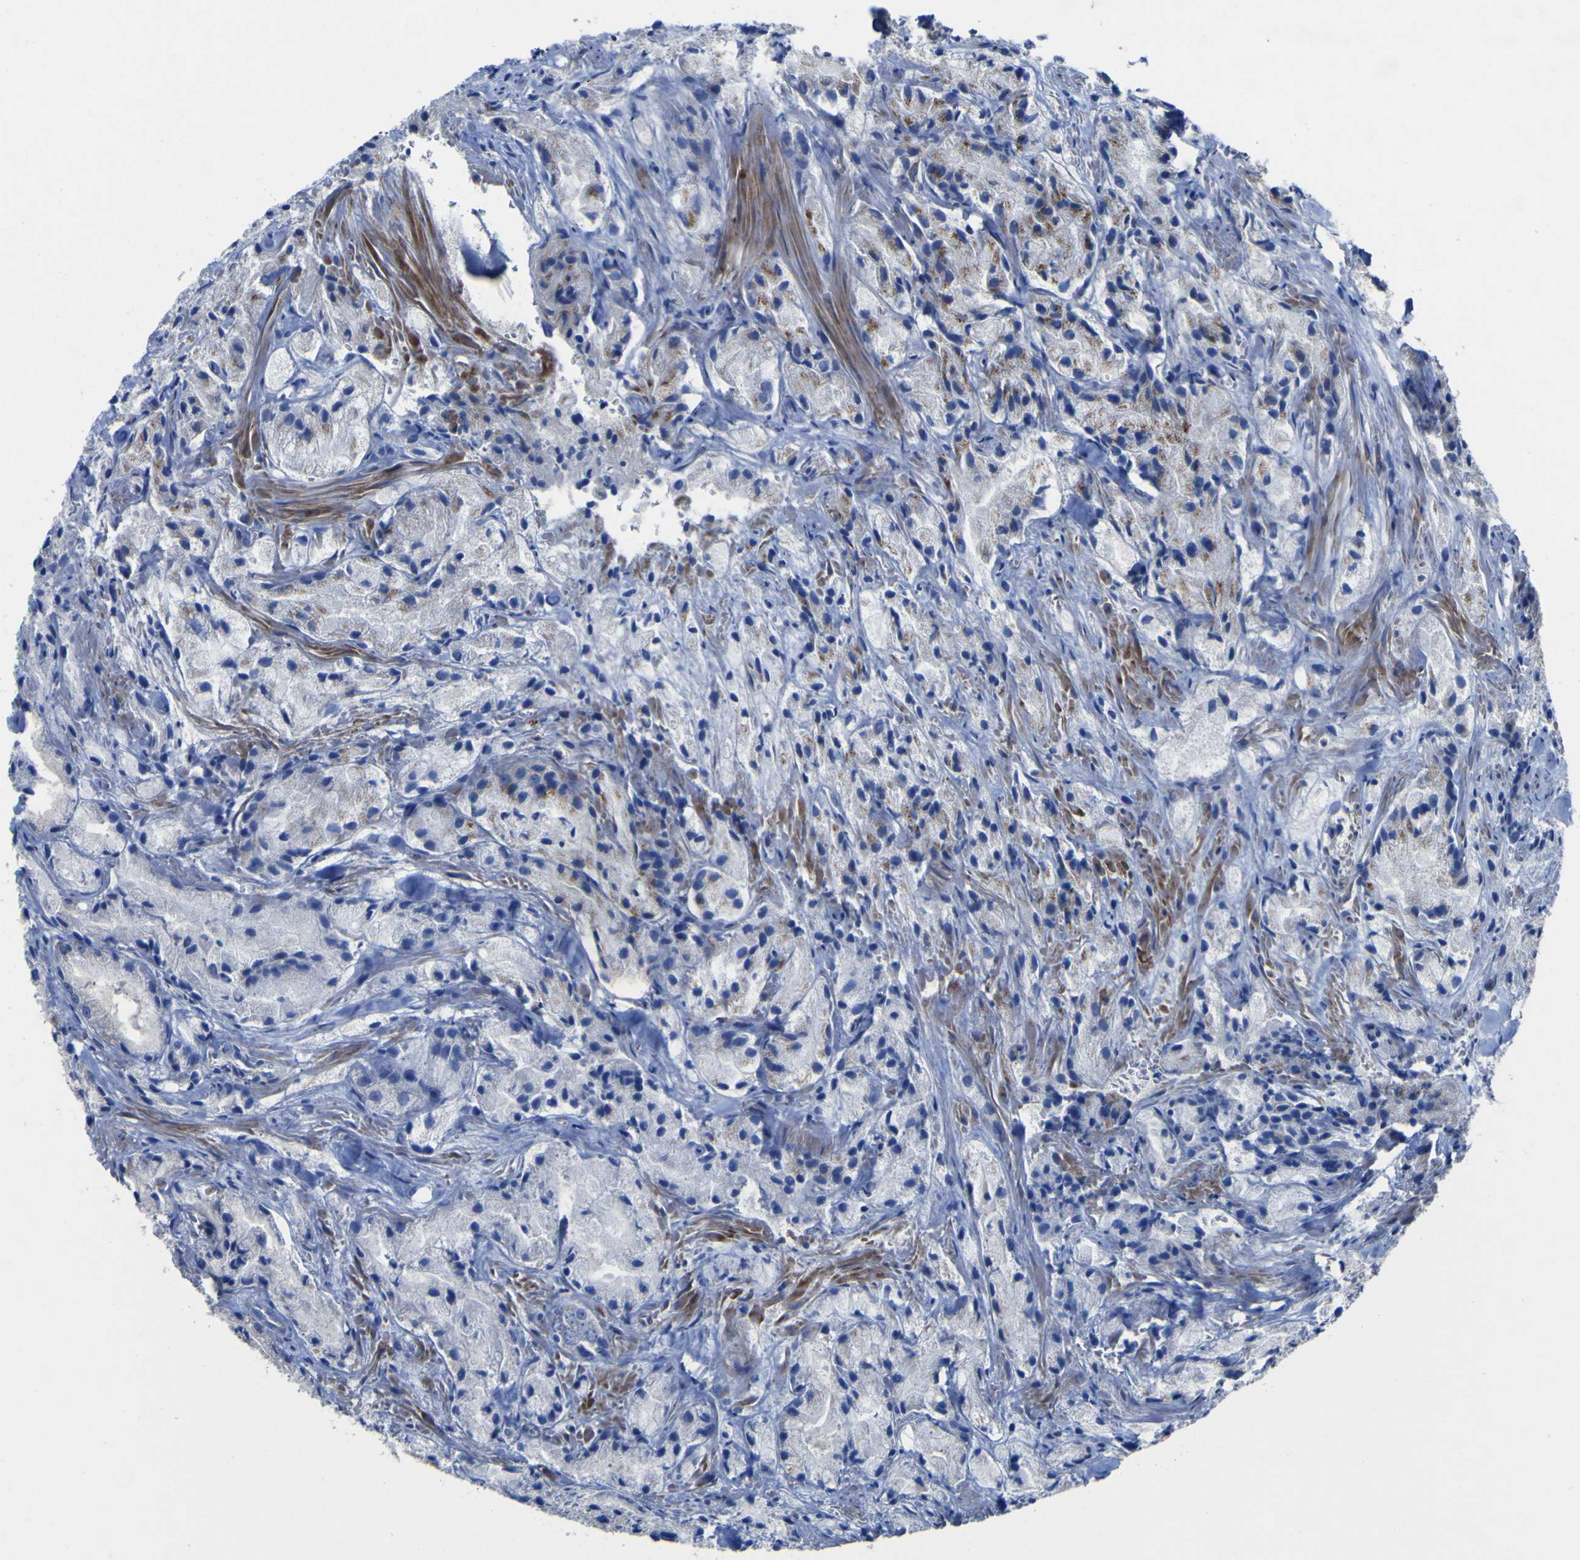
{"staining": {"intensity": "moderate", "quantity": "<25%", "location": "cytoplasmic/membranous"}, "tissue": "prostate cancer", "cell_type": "Tumor cells", "image_type": "cancer", "snomed": [{"axis": "morphology", "description": "Adenocarcinoma, Low grade"}, {"axis": "topography", "description": "Prostate"}], "caption": "Prostate low-grade adenocarcinoma was stained to show a protein in brown. There is low levels of moderate cytoplasmic/membranous staining in approximately <25% of tumor cells.", "gene": "AGO4", "patient": {"sex": "male", "age": 64}}